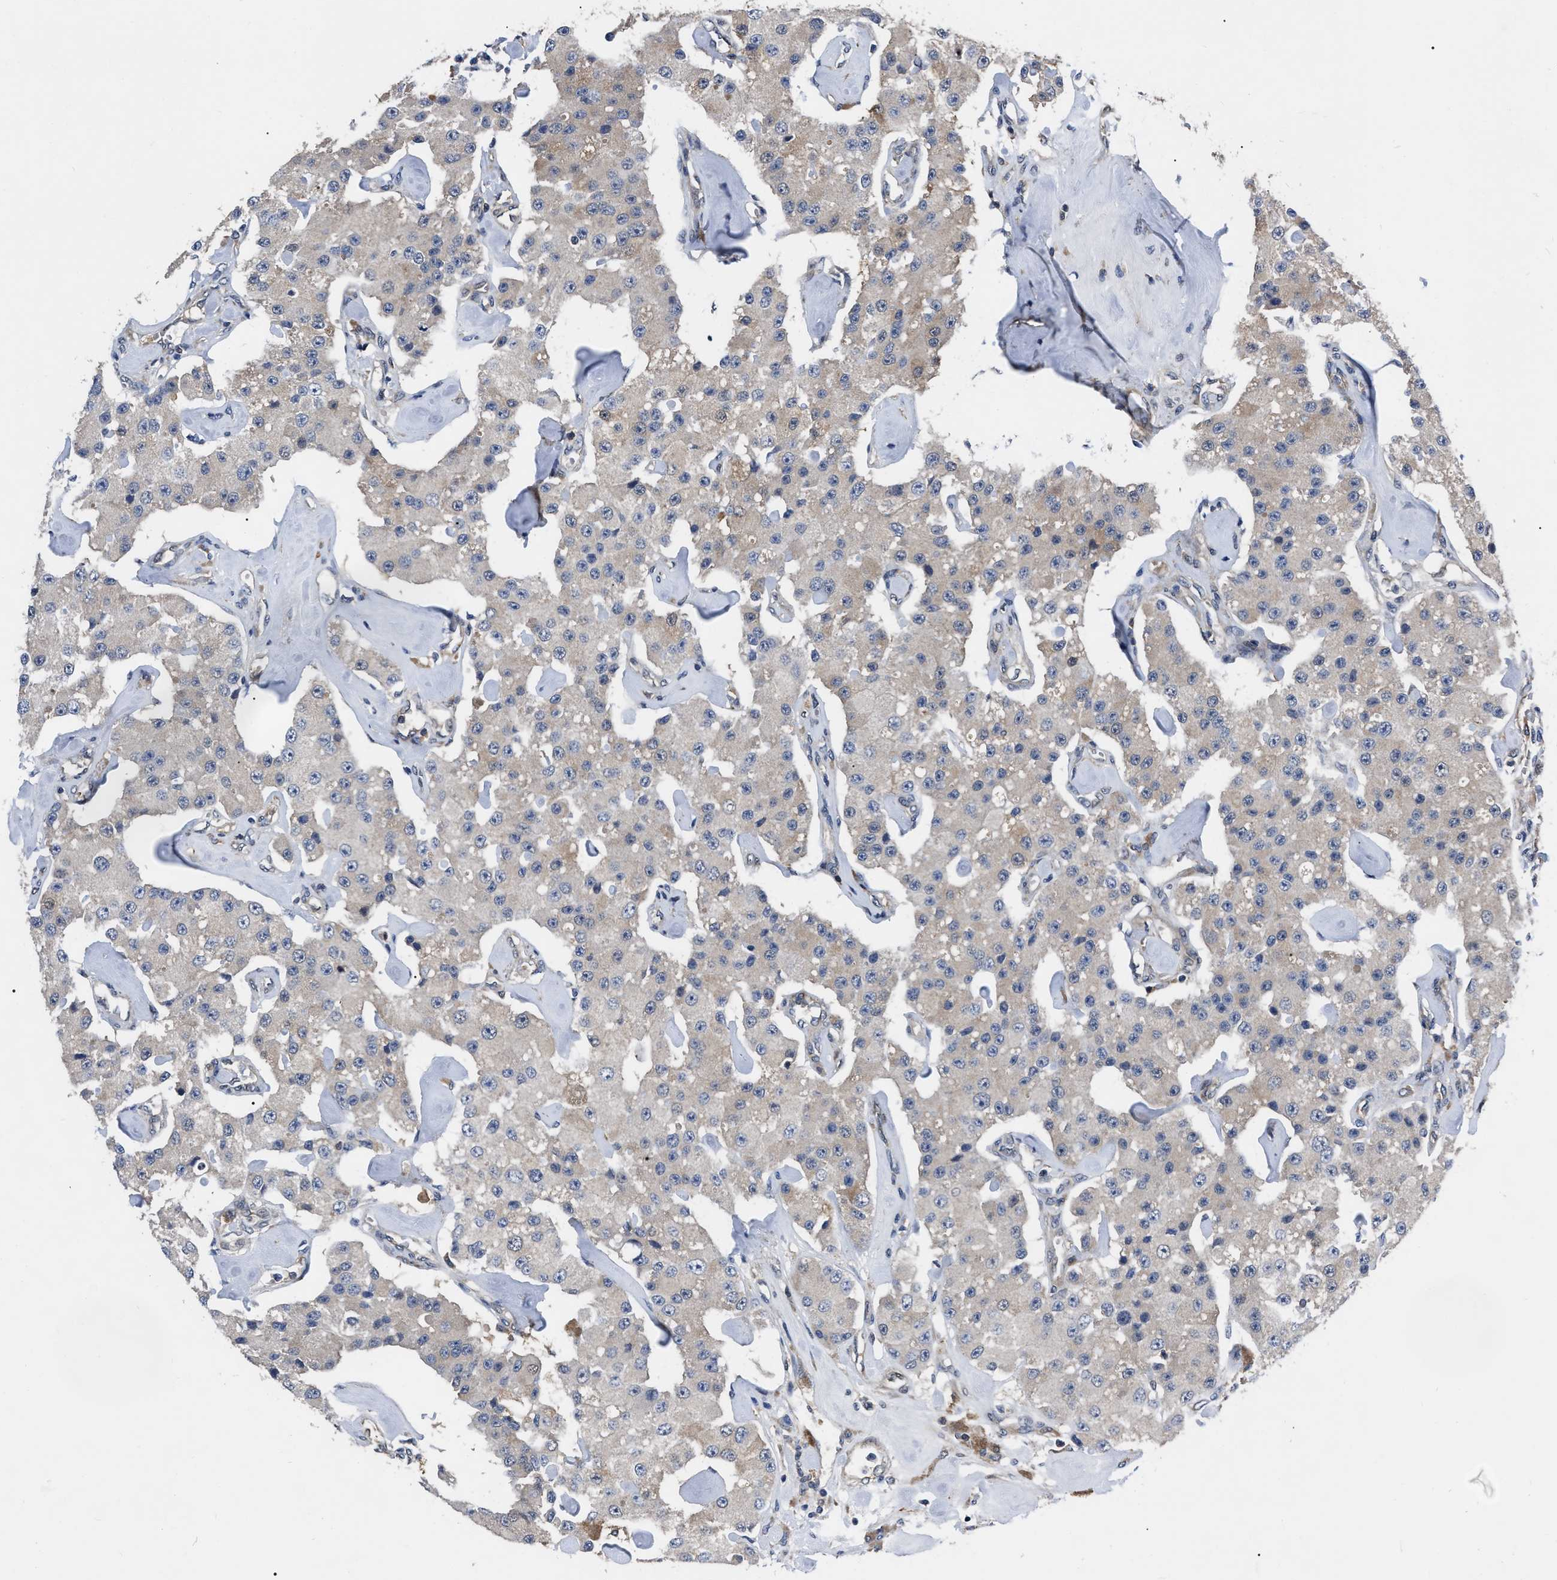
{"staining": {"intensity": "weak", "quantity": ">75%", "location": "cytoplasmic/membranous"}, "tissue": "carcinoid", "cell_type": "Tumor cells", "image_type": "cancer", "snomed": [{"axis": "morphology", "description": "Carcinoid, malignant, NOS"}, {"axis": "topography", "description": "Pancreas"}], "caption": "Protein analysis of carcinoid (malignant) tissue exhibits weak cytoplasmic/membranous staining in about >75% of tumor cells. (IHC, brightfield microscopy, high magnification).", "gene": "GET4", "patient": {"sex": "male", "age": 41}}